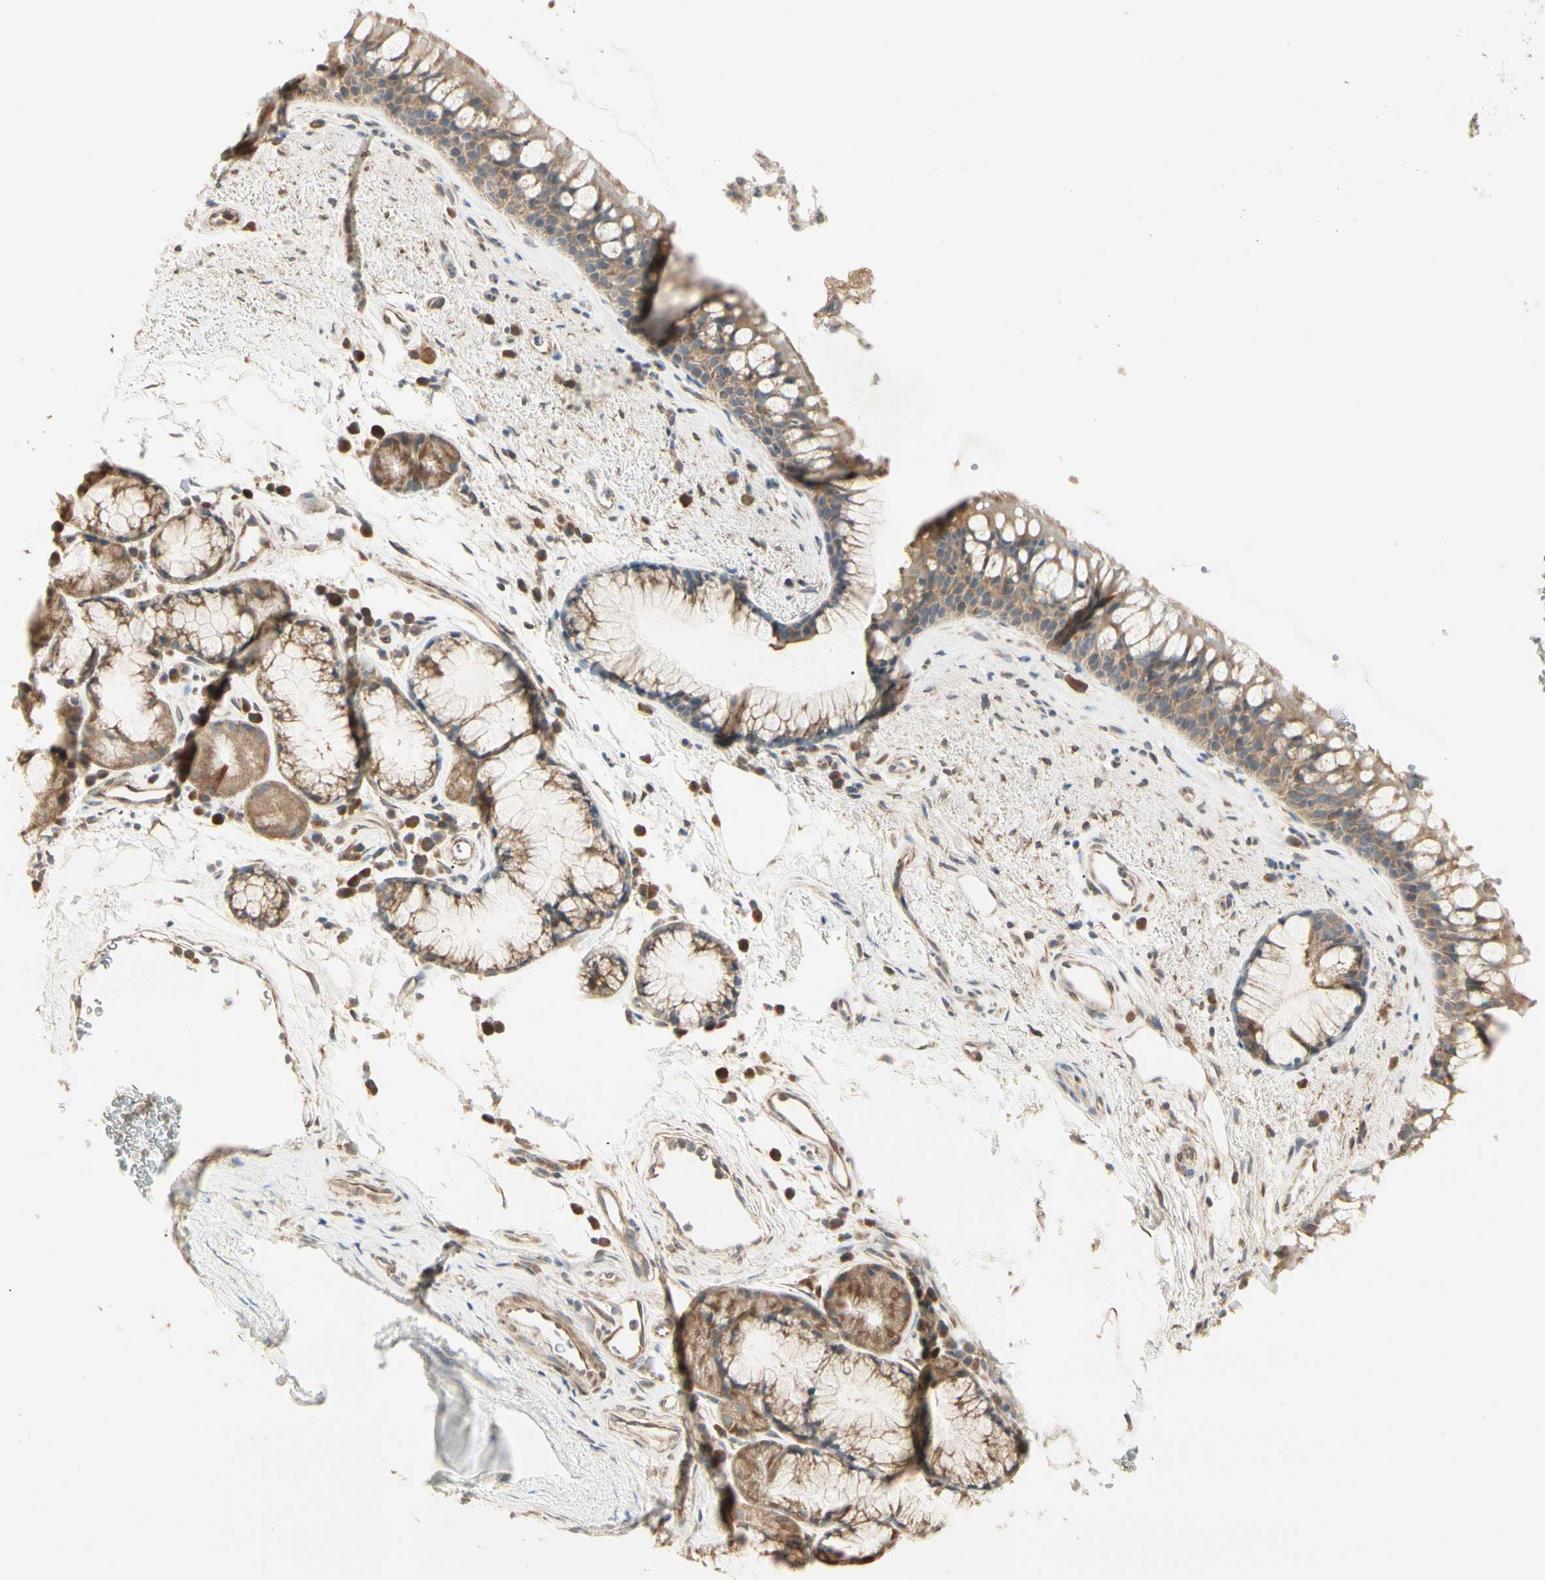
{"staining": {"intensity": "moderate", "quantity": ">75%", "location": "cytoplasmic/membranous"}, "tissue": "bronchus", "cell_type": "Respiratory epithelial cells", "image_type": "normal", "snomed": [{"axis": "morphology", "description": "Normal tissue, NOS"}, {"axis": "topography", "description": "Bronchus"}], "caption": "The immunohistochemical stain labels moderate cytoplasmic/membranous staining in respiratory epithelial cells of benign bronchus.", "gene": "IRAG1", "patient": {"sex": "female", "age": 54}}